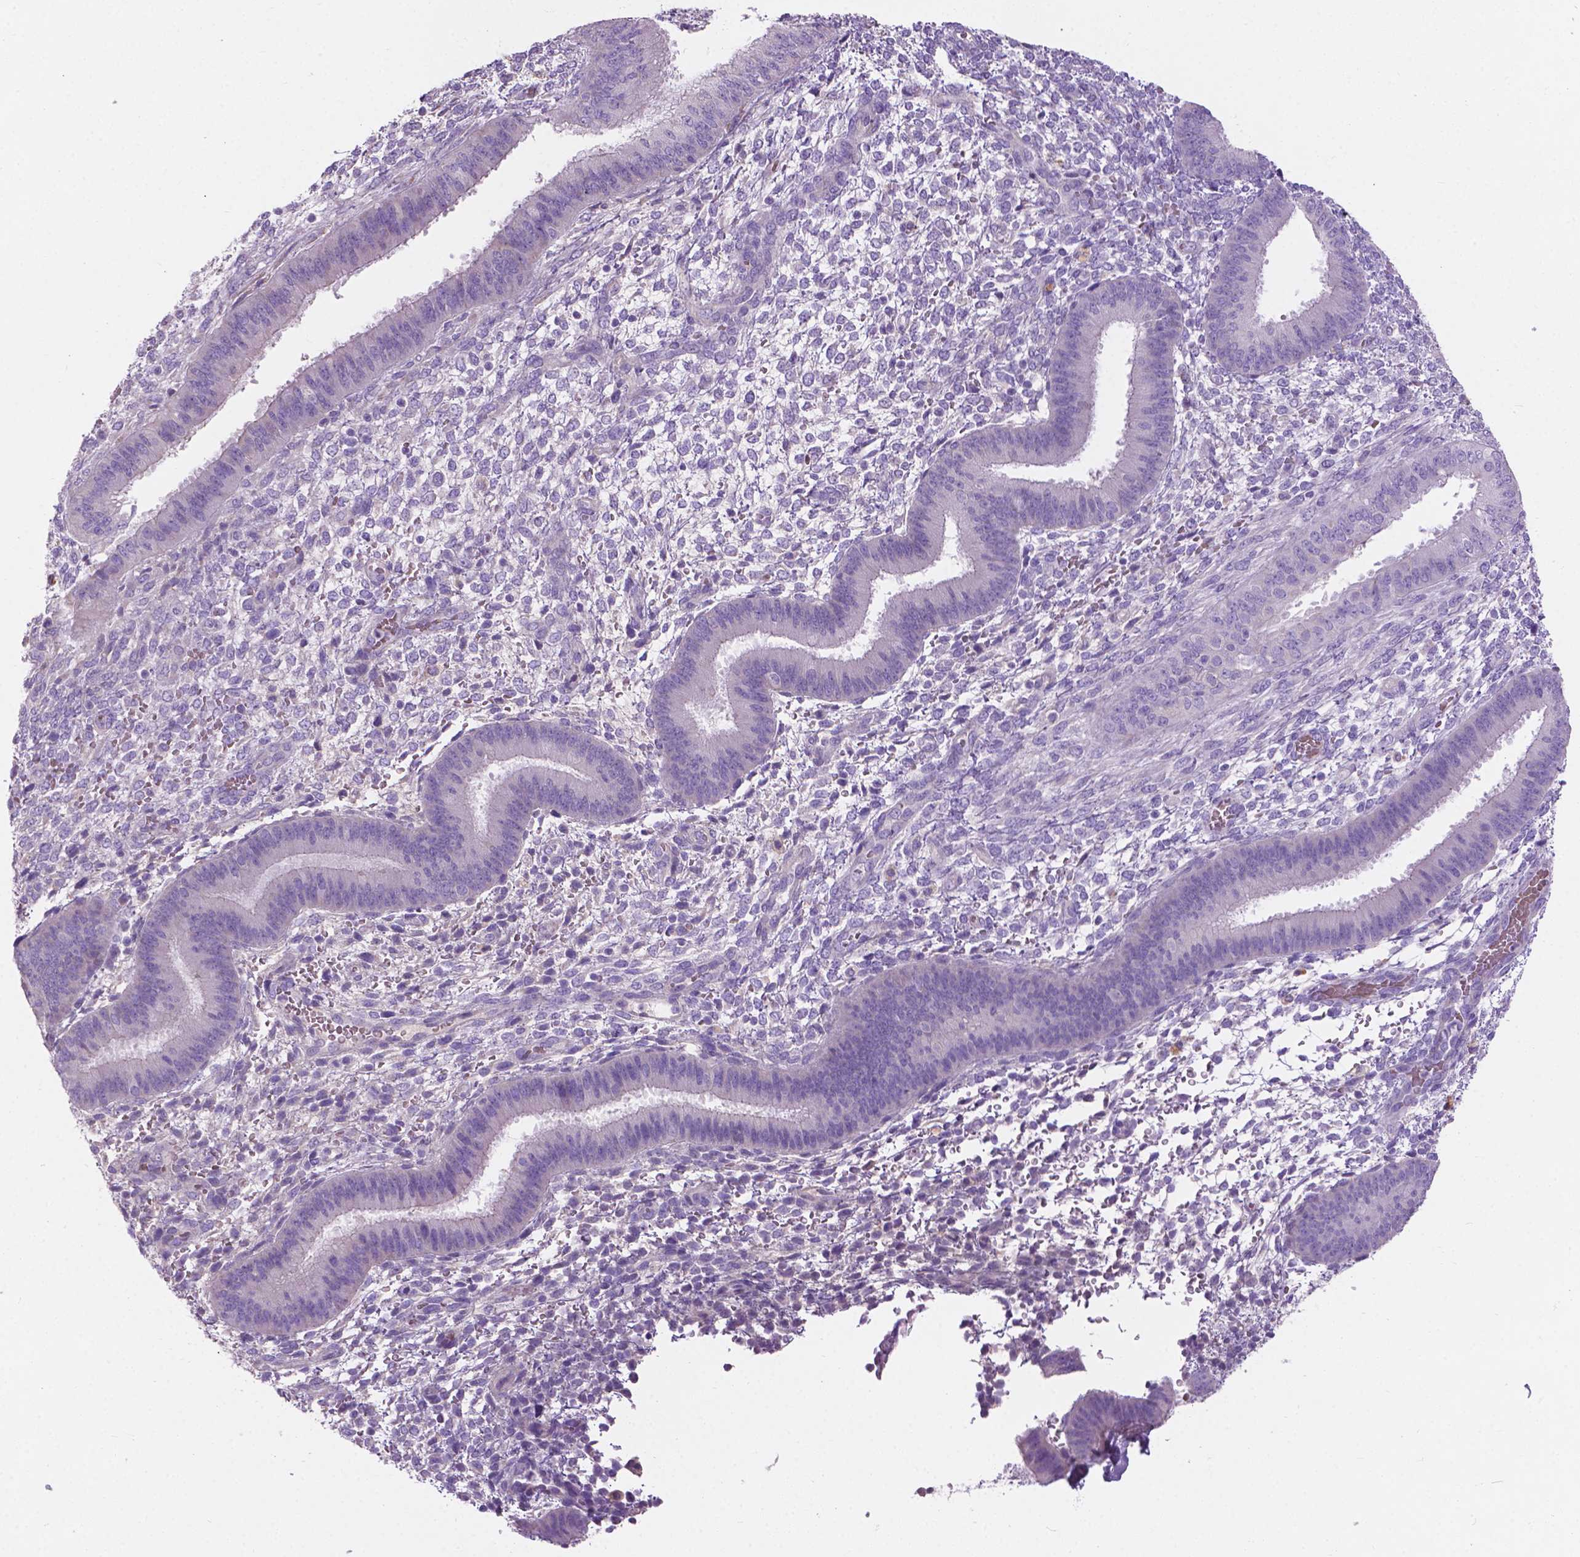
{"staining": {"intensity": "negative", "quantity": "none", "location": "none"}, "tissue": "endometrium", "cell_type": "Cells in endometrial stroma", "image_type": "normal", "snomed": [{"axis": "morphology", "description": "Normal tissue, NOS"}, {"axis": "topography", "description": "Endometrium"}], "caption": "Immunohistochemistry (IHC) of normal endometrium reveals no expression in cells in endometrial stroma. (DAB IHC, high magnification).", "gene": "NOXO1", "patient": {"sex": "female", "age": 39}}